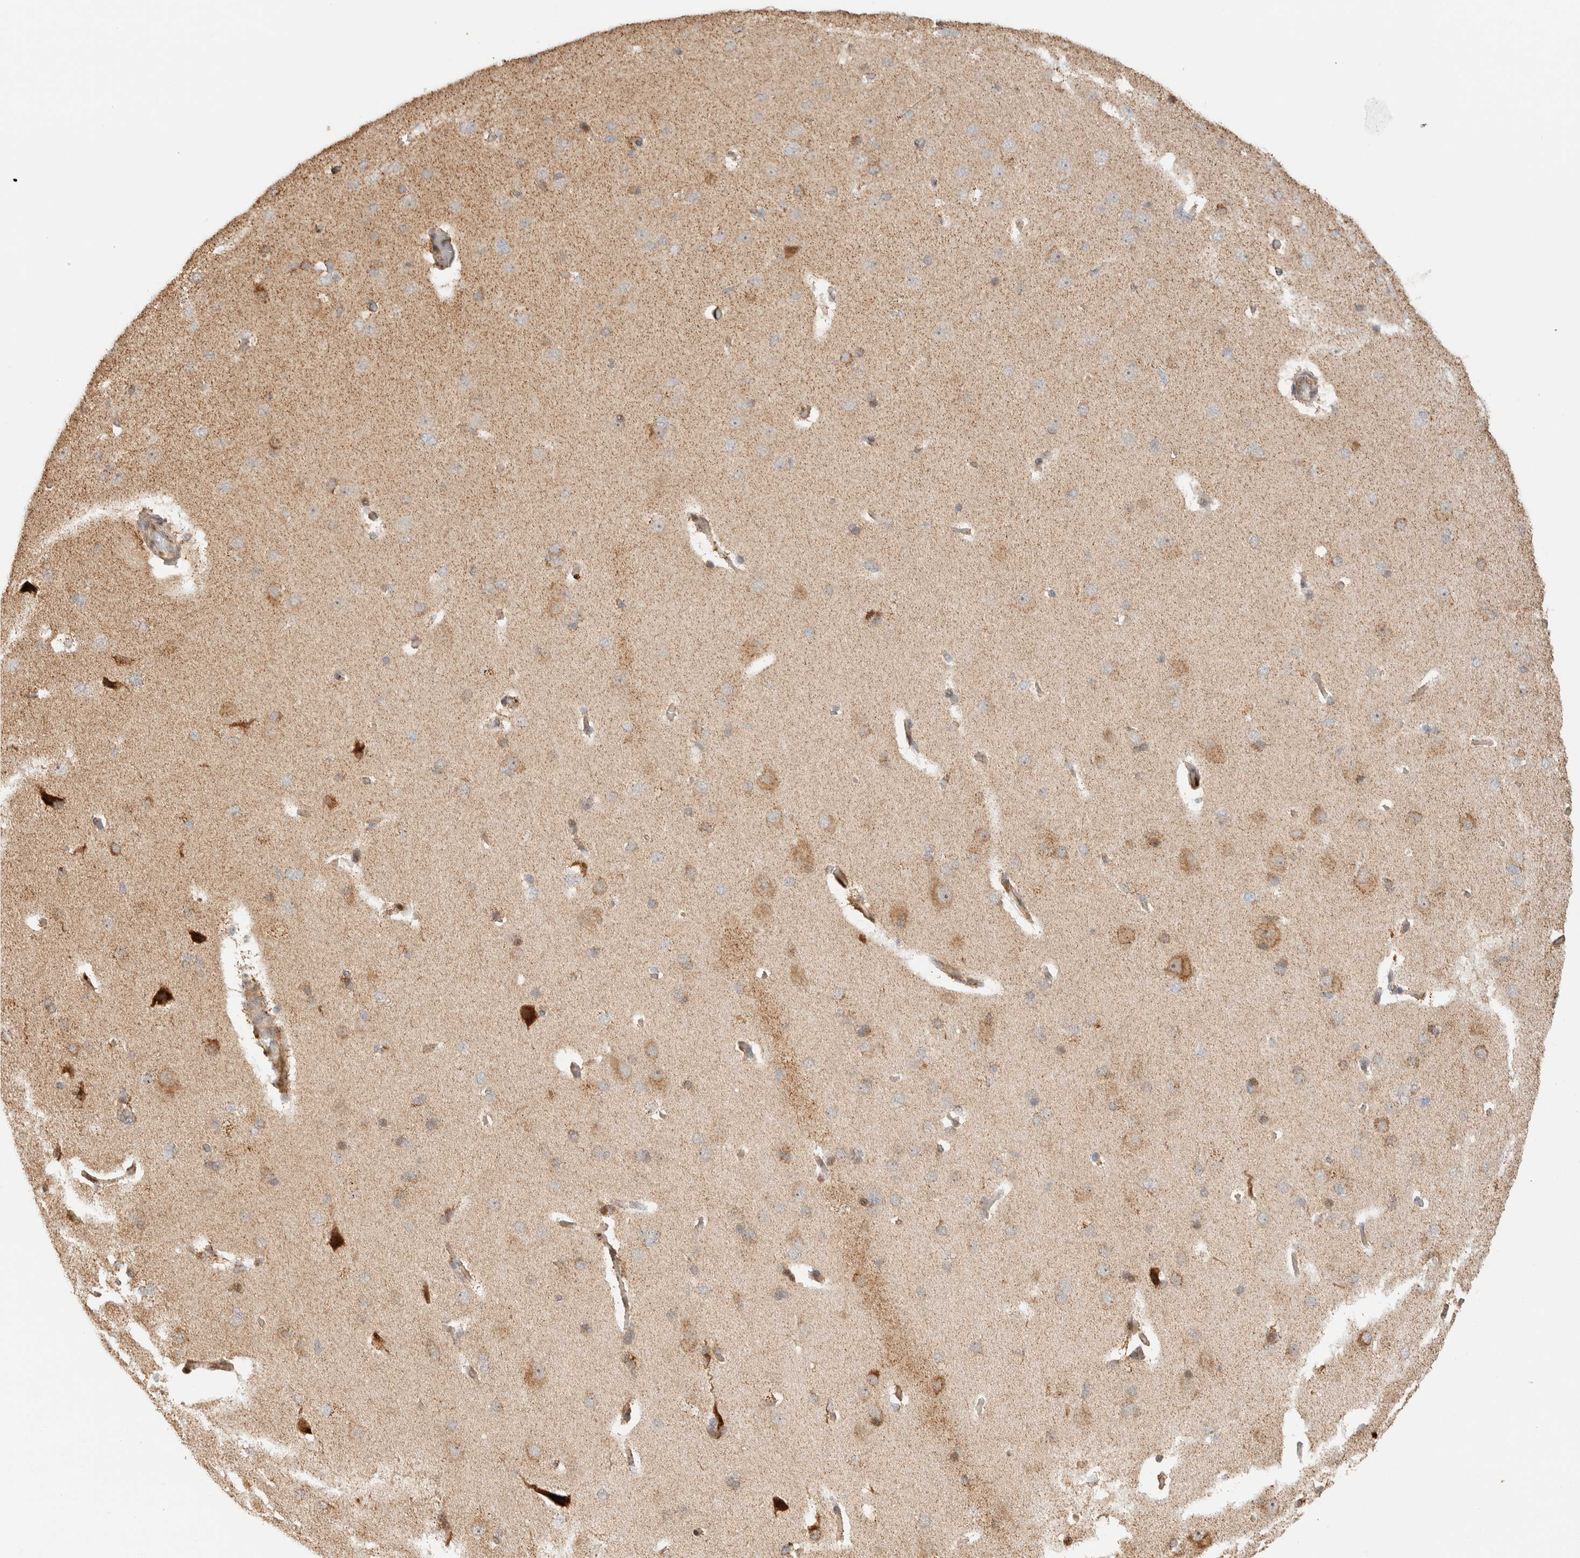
{"staining": {"intensity": "moderate", "quantity": ">75%", "location": "cytoplasmic/membranous"}, "tissue": "cerebral cortex", "cell_type": "Endothelial cells", "image_type": "normal", "snomed": [{"axis": "morphology", "description": "Normal tissue, NOS"}, {"axis": "topography", "description": "Cerebral cortex"}], "caption": "Immunohistochemical staining of benign cerebral cortex shows medium levels of moderate cytoplasmic/membranous expression in about >75% of endothelial cells.", "gene": "KIF9", "patient": {"sex": "male", "age": 62}}